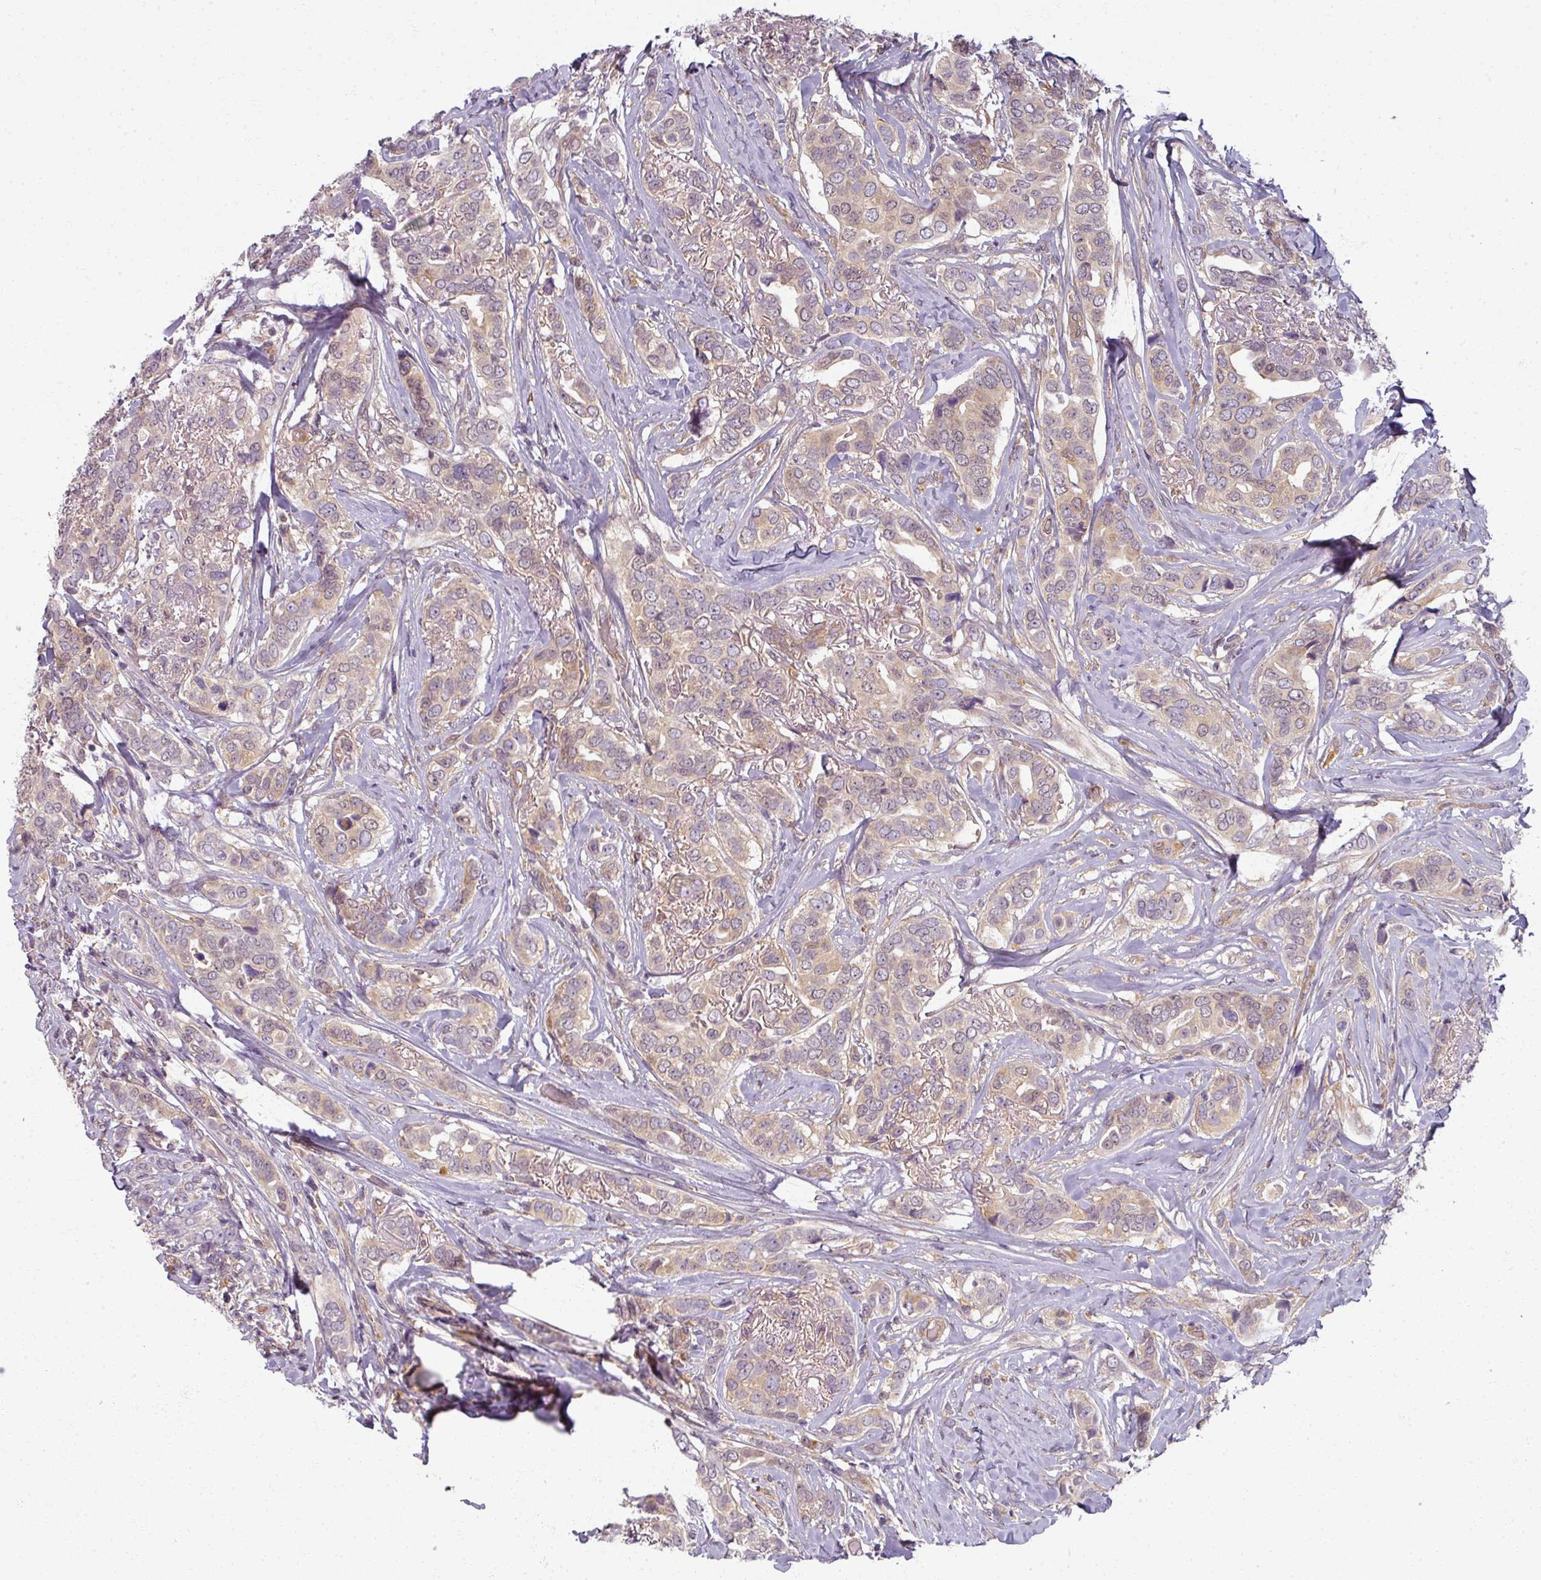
{"staining": {"intensity": "weak", "quantity": "25%-75%", "location": "cytoplasmic/membranous"}, "tissue": "breast cancer", "cell_type": "Tumor cells", "image_type": "cancer", "snomed": [{"axis": "morphology", "description": "Lobular carcinoma"}, {"axis": "topography", "description": "Breast"}], "caption": "The photomicrograph exhibits a brown stain indicating the presence of a protein in the cytoplasmic/membranous of tumor cells in breast cancer.", "gene": "AGPAT4", "patient": {"sex": "female", "age": 51}}